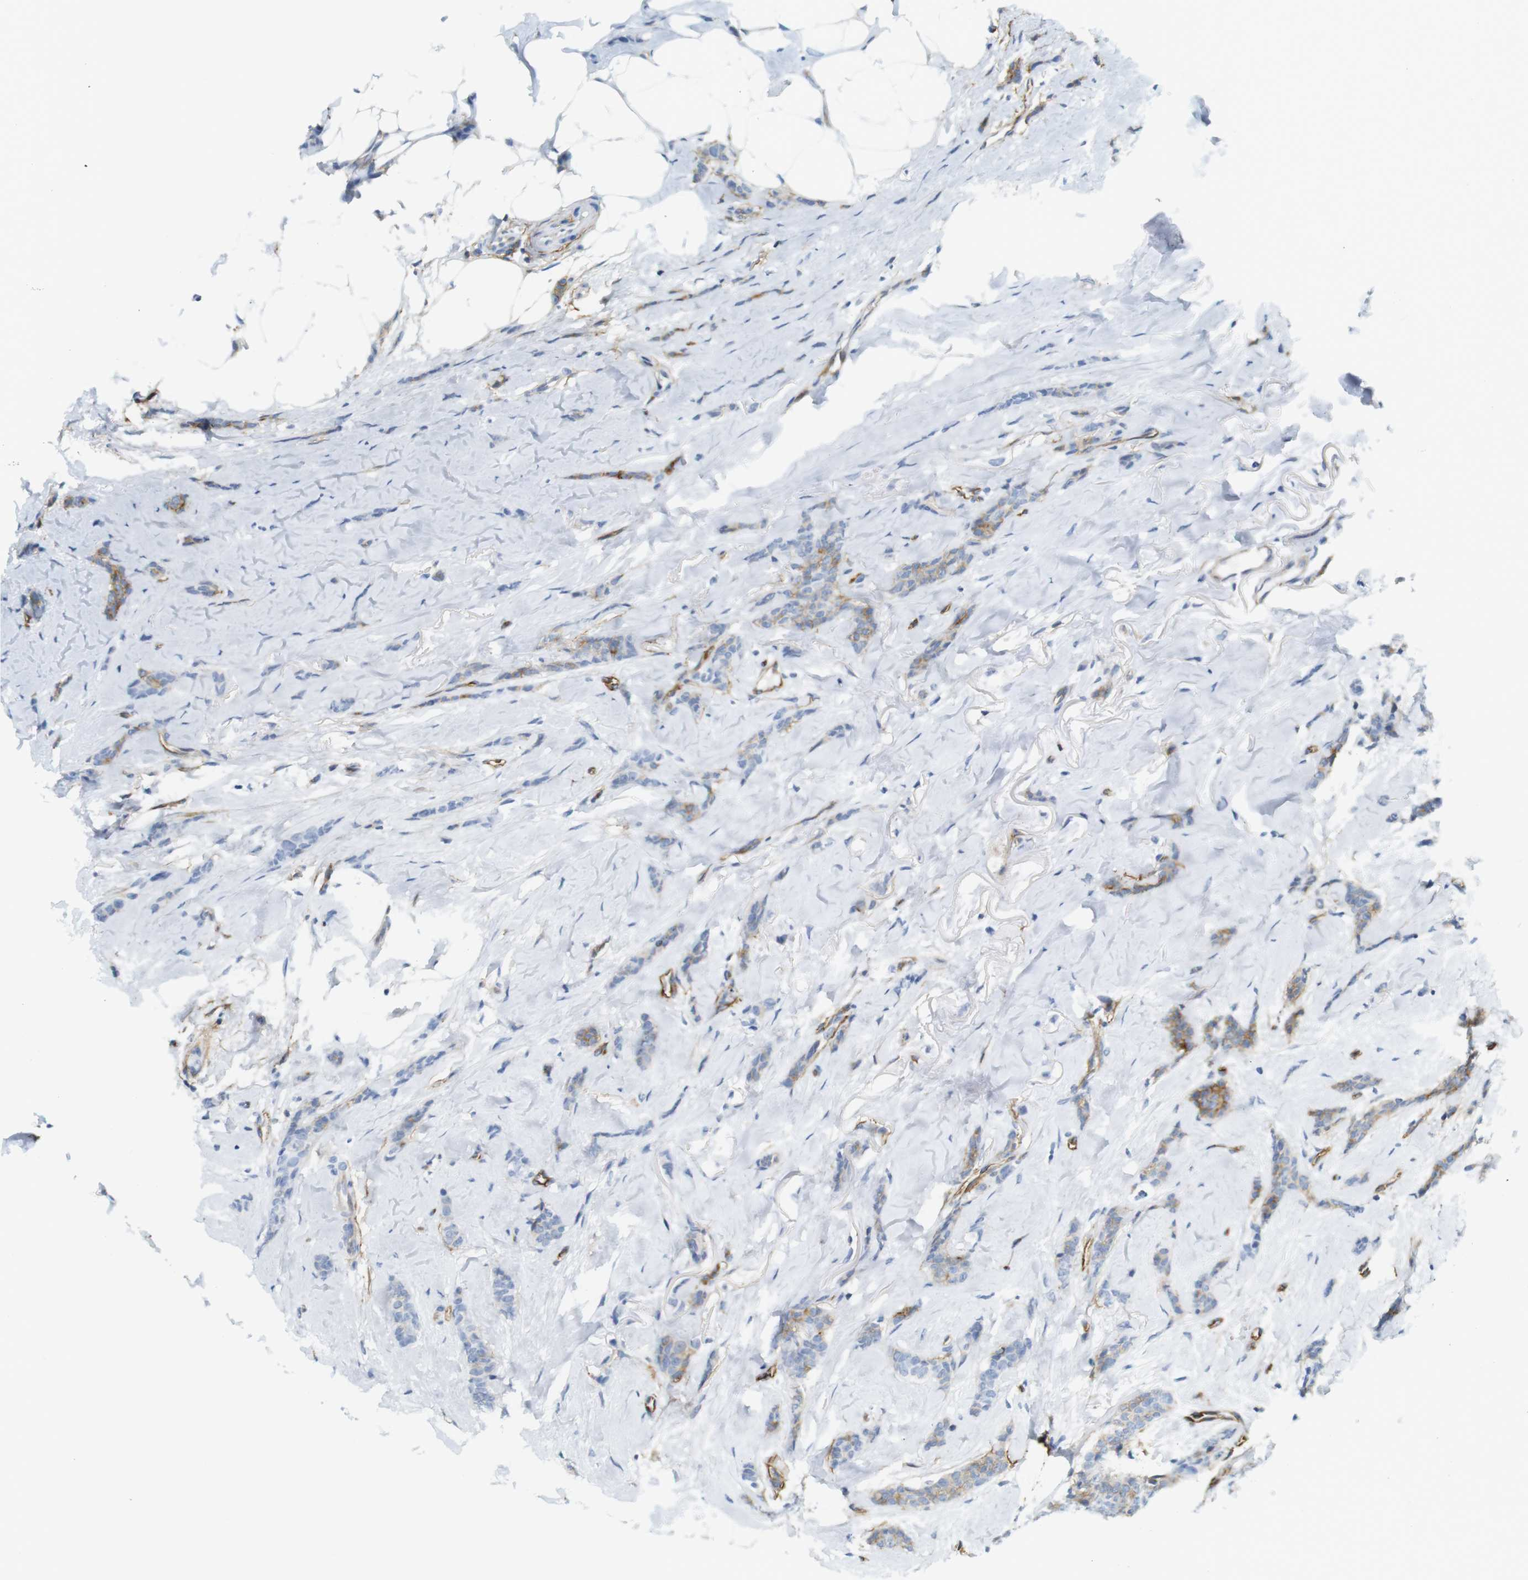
{"staining": {"intensity": "moderate", "quantity": "<25%", "location": "cytoplasmic/membranous"}, "tissue": "breast cancer", "cell_type": "Tumor cells", "image_type": "cancer", "snomed": [{"axis": "morphology", "description": "Lobular carcinoma"}, {"axis": "topography", "description": "Skin"}, {"axis": "topography", "description": "Breast"}], "caption": "Immunohistochemical staining of breast lobular carcinoma demonstrates moderate cytoplasmic/membranous protein staining in about <25% of tumor cells. Nuclei are stained in blue.", "gene": "F2R", "patient": {"sex": "female", "age": 46}}